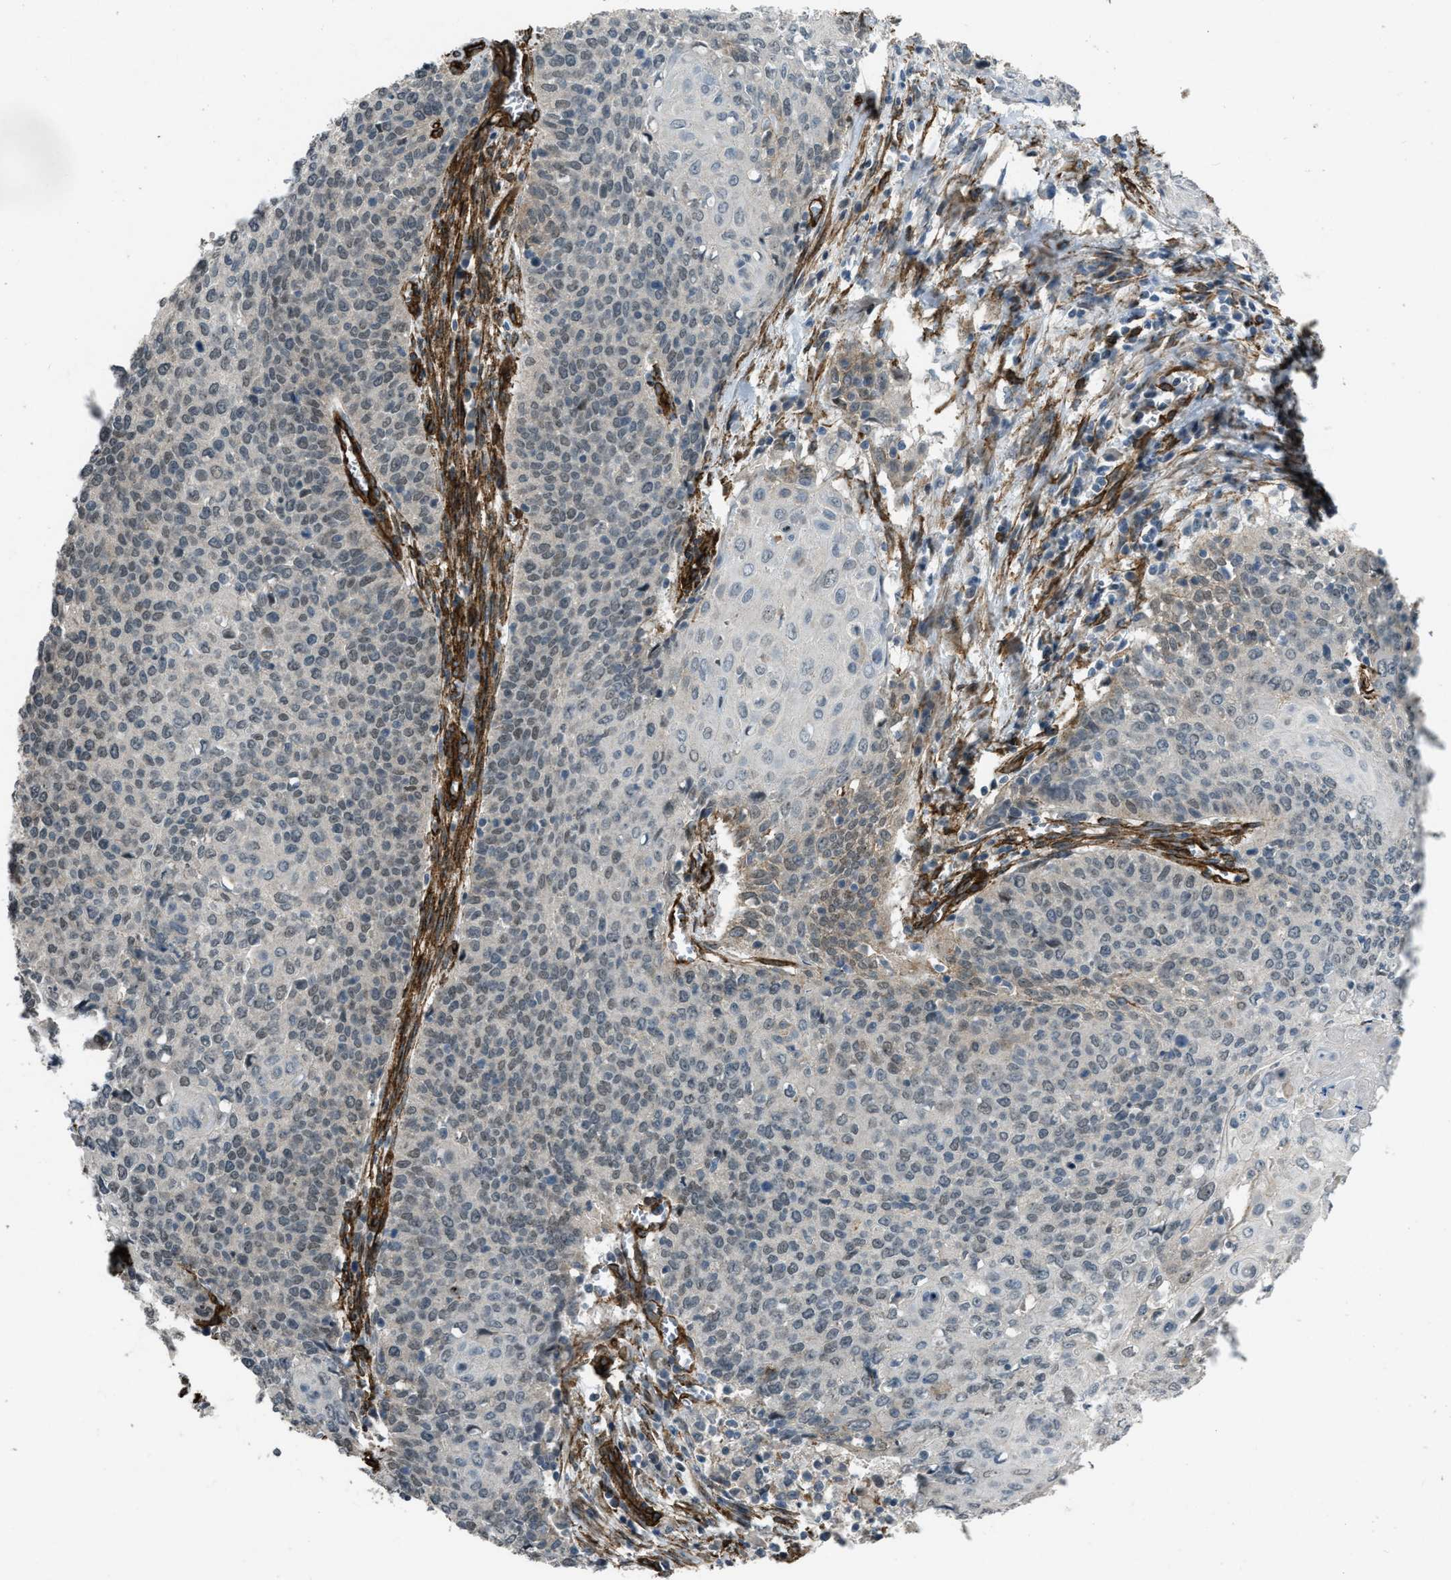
{"staining": {"intensity": "moderate", "quantity": "<25%", "location": "cytoplasmic/membranous"}, "tissue": "cervical cancer", "cell_type": "Tumor cells", "image_type": "cancer", "snomed": [{"axis": "morphology", "description": "Squamous cell carcinoma, NOS"}, {"axis": "topography", "description": "Cervix"}], "caption": "There is low levels of moderate cytoplasmic/membranous expression in tumor cells of squamous cell carcinoma (cervical), as demonstrated by immunohistochemical staining (brown color).", "gene": "NMB", "patient": {"sex": "female", "age": 39}}